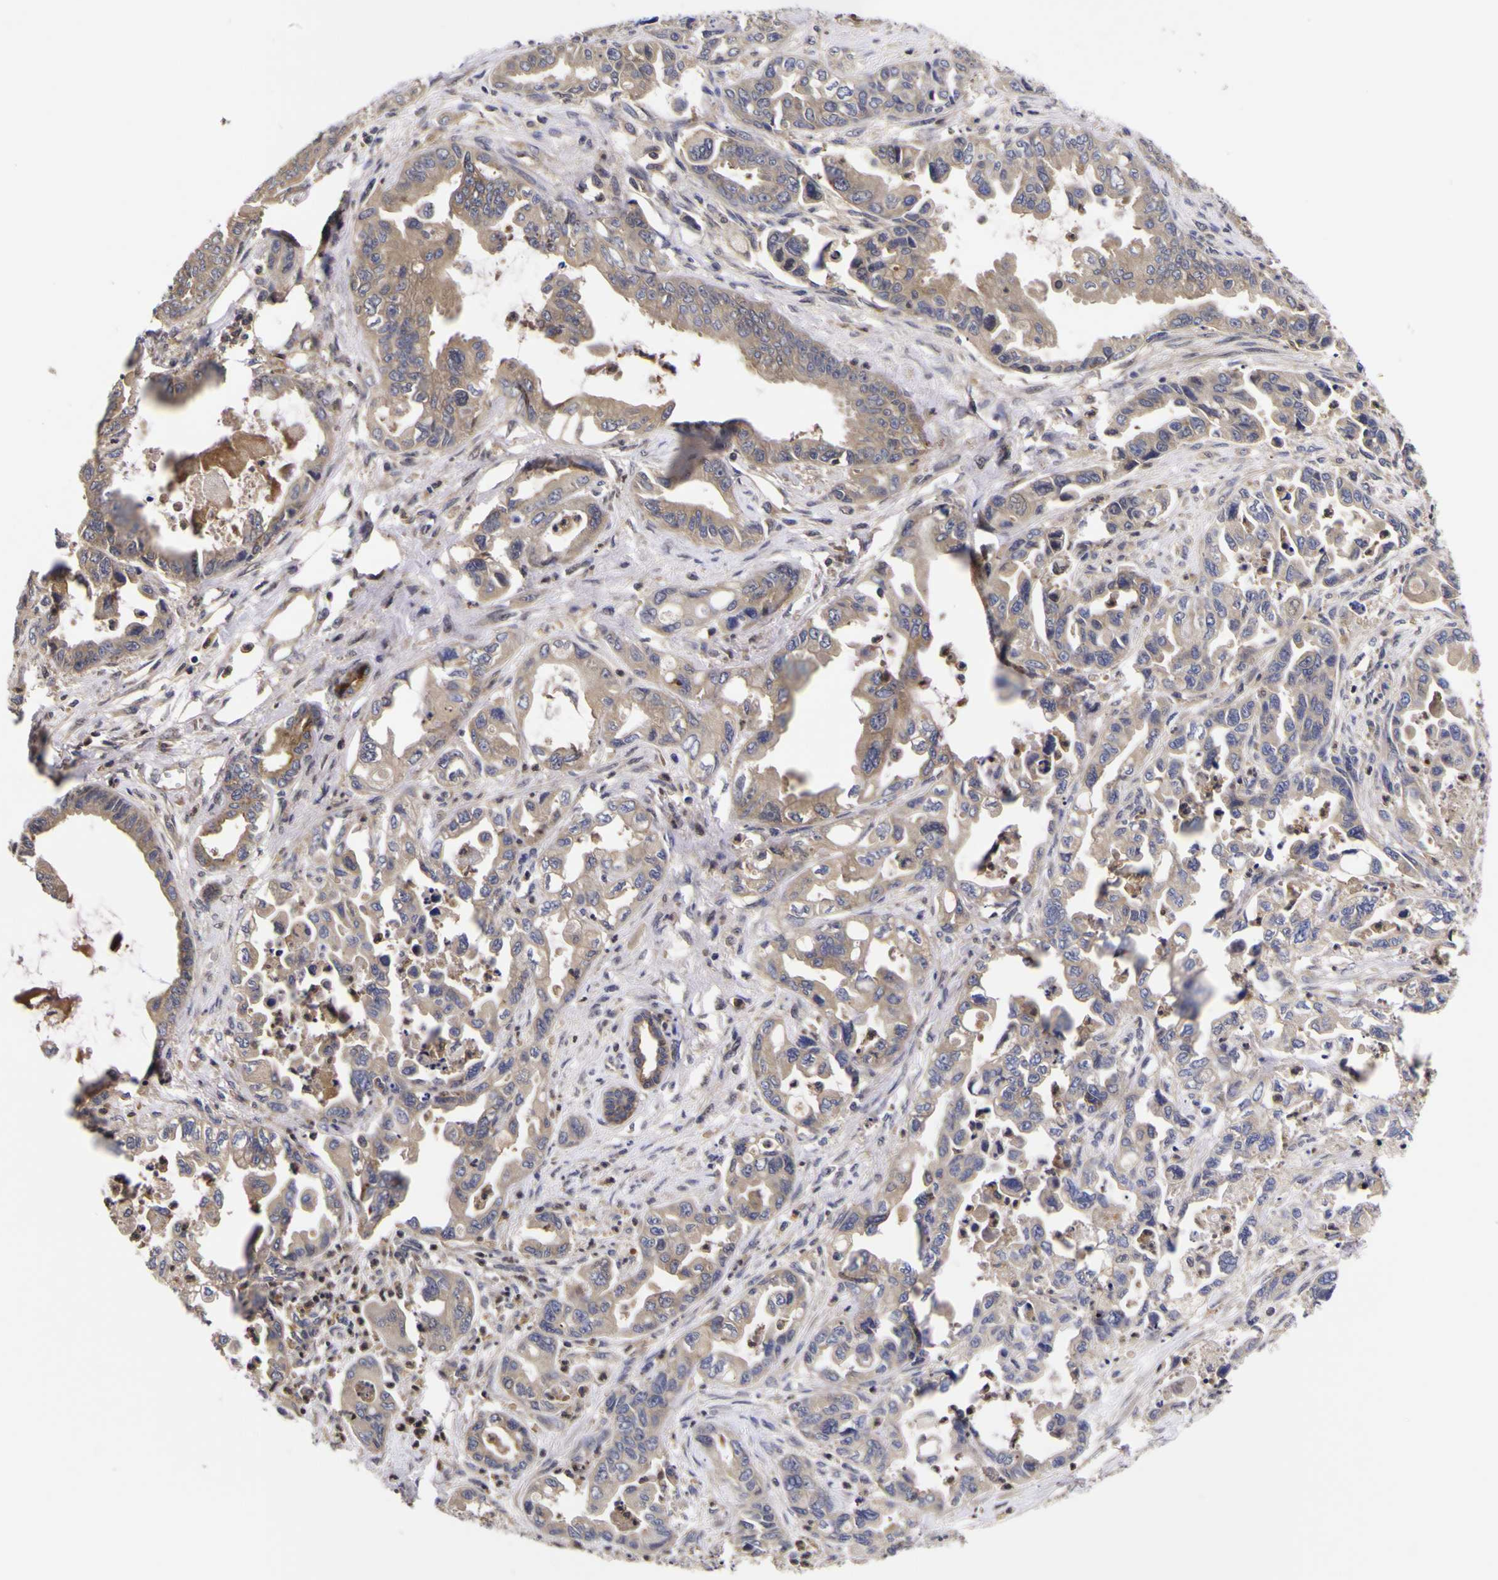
{"staining": {"intensity": "weak", "quantity": ">75%", "location": "cytoplasmic/membranous"}, "tissue": "pancreatic cancer", "cell_type": "Tumor cells", "image_type": "cancer", "snomed": [{"axis": "morphology", "description": "Adenocarcinoma, NOS"}, {"axis": "topography", "description": "Pancreas"}], "caption": "A high-resolution histopathology image shows IHC staining of pancreatic adenocarcinoma, which reveals weak cytoplasmic/membranous expression in approximately >75% of tumor cells. (Stains: DAB in brown, nuclei in blue, Microscopy: brightfield microscopy at high magnification).", "gene": "MAPK14", "patient": {"sex": "male", "age": 70}}